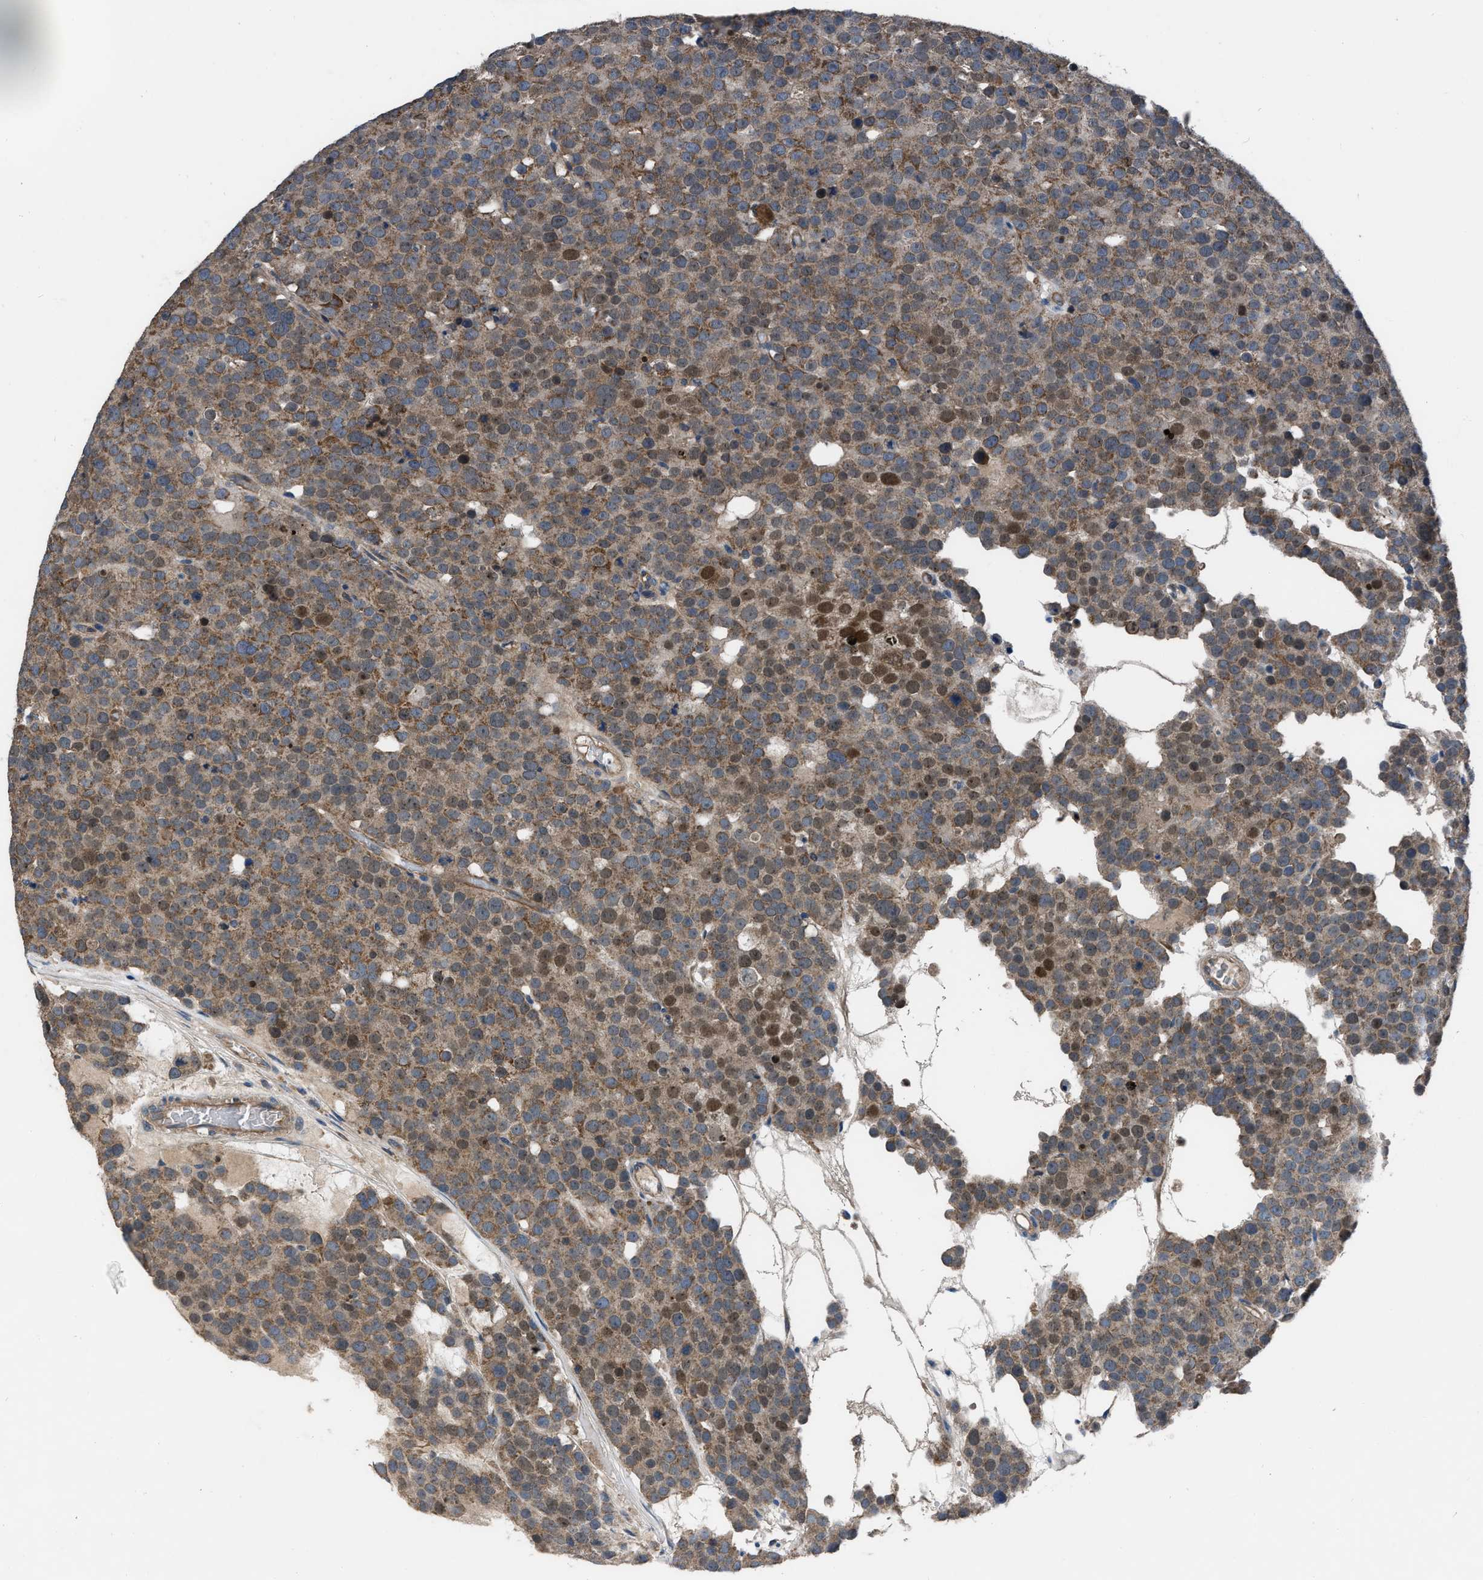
{"staining": {"intensity": "moderate", "quantity": ">75%", "location": "cytoplasmic/membranous"}, "tissue": "testis cancer", "cell_type": "Tumor cells", "image_type": "cancer", "snomed": [{"axis": "morphology", "description": "Seminoma, NOS"}, {"axis": "topography", "description": "Testis"}], "caption": "Immunohistochemistry micrograph of neoplastic tissue: human testis cancer stained using IHC demonstrates medium levels of moderate protein expression localized specifically in the cytoplasmic/membranous of tumor cells, appearing as a cytoplasmic/membranous brown color.", "gene": "USP25", "patient": {"sex": "male", "age": 71}}